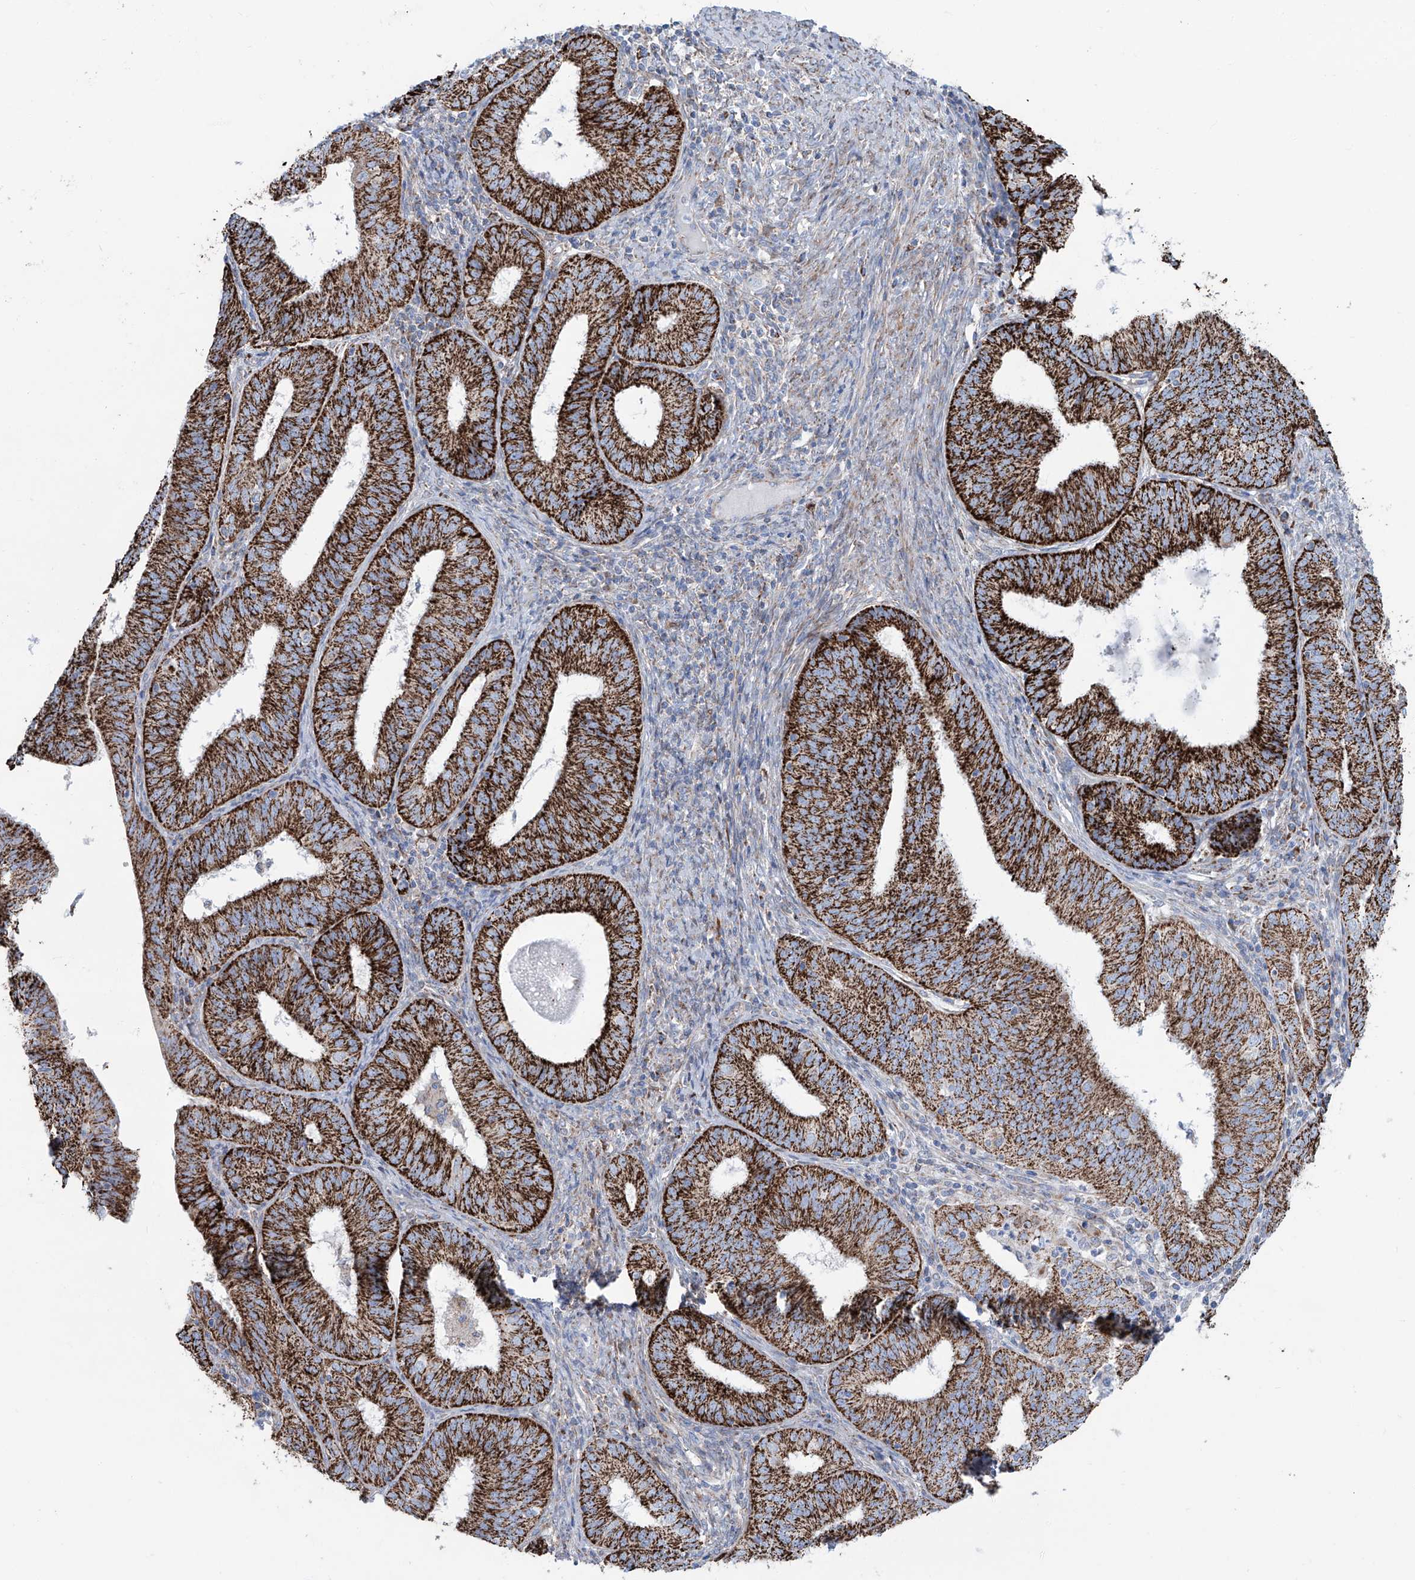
{"staining": {"intensity": "strong", "quantity": ">75%", "location": "cytoplasmic/membranous"}, "tissue": "endometrial cancer", "cell_type": "Tumor cells", "image_type": "cancer", "snomed": [{"axis": "morphology", "description": "Adenocarcinoma, NOS"}, {"axis": "topography", "description": "Endometrium"}], "caption": "A brown stain shows strong cytoplasmic/membranous expression of a protein in human endometrial cancer (adenocarcinoma) tumor cells.", "gene": "ALDH6A1", "patient": {"sex": "female", "age": 51}}